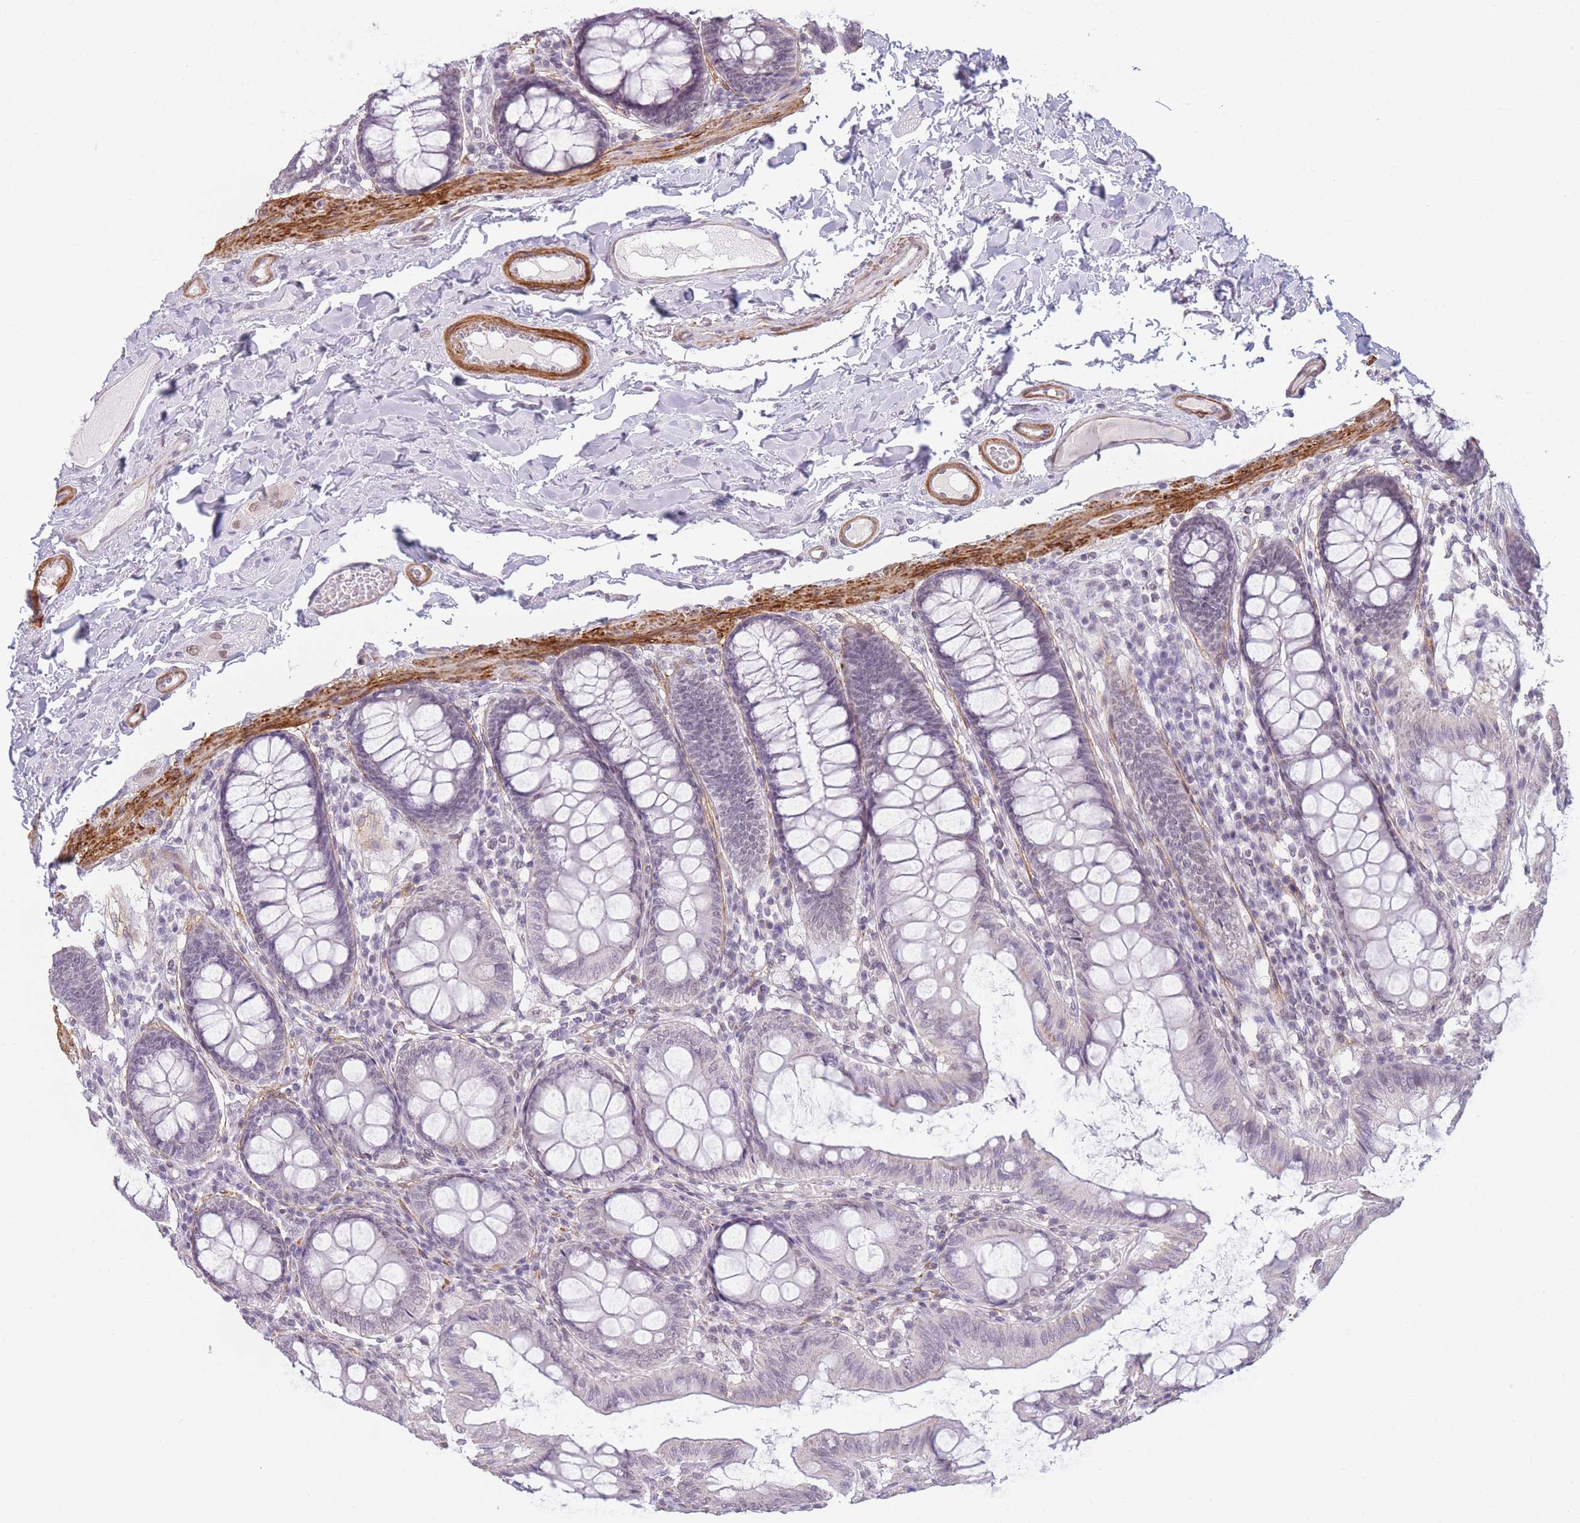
{"staining": {"intensity": "moderate", "quantity": ">75%", "location": "cytoplasmic/membranous"}, "tissue": "colon", "cell_type": "Endothelial cells", "image_type": "normal", "snomed": [{"axis": "morphology", "description": "Normal tissue, NOS"}, {"axis": "topography", "description": "Colon"}], "caption": "Immunohistochemistry photomicrograph of unremarkable colon: colon stained using immunohistochemistry displays medium levels of moderate protein expression localized specifically in the cytoplasmic/membranous of endothelial cells, appearing as a cytoplasmic/membranous brown color.", "gene": "SIN3B", "patient": {"sex": "male", "age": 84}}